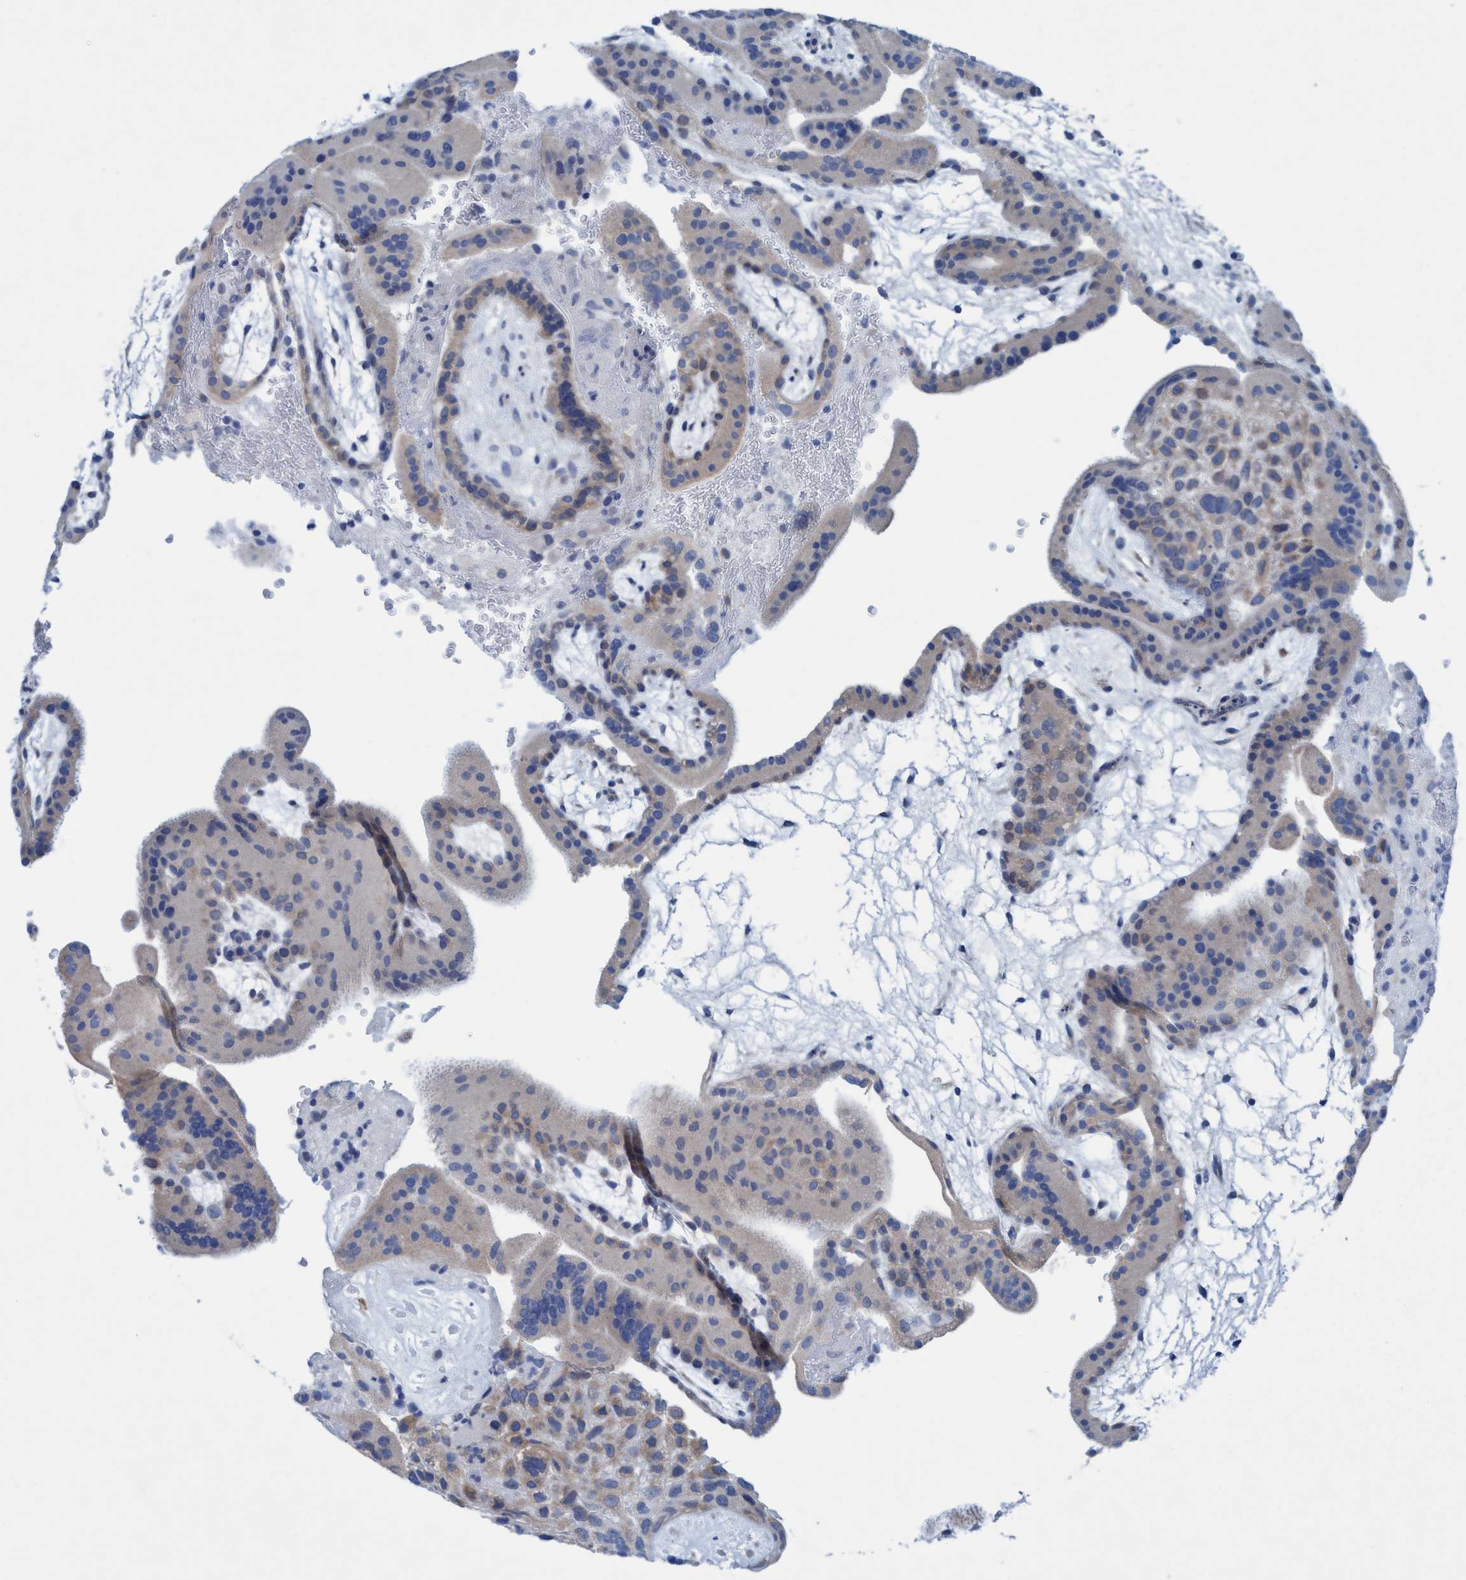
{"staining": {"intensity": "weak", "quantity": "<25%", "location": "cytoplasmic/membranous"}, "tissue": "placenta", "cell_type": "Trophoblastic cells", "image_type": "normal", "snomed": [{"axis": "morphology", "description": "Normal tissue, NOS"}, {"axis": "topography", "description": "Placenta"}], "caption": "Immunohistochemistry (IHC) photomicrograph of normal placenta: placenta stained with DAB (3,3'-diaminobenzidine) displays no significant protein positivity in trophoblastic cells.", "gene": "RSAD1", "patient": {"sex": "female", "age": 19}}